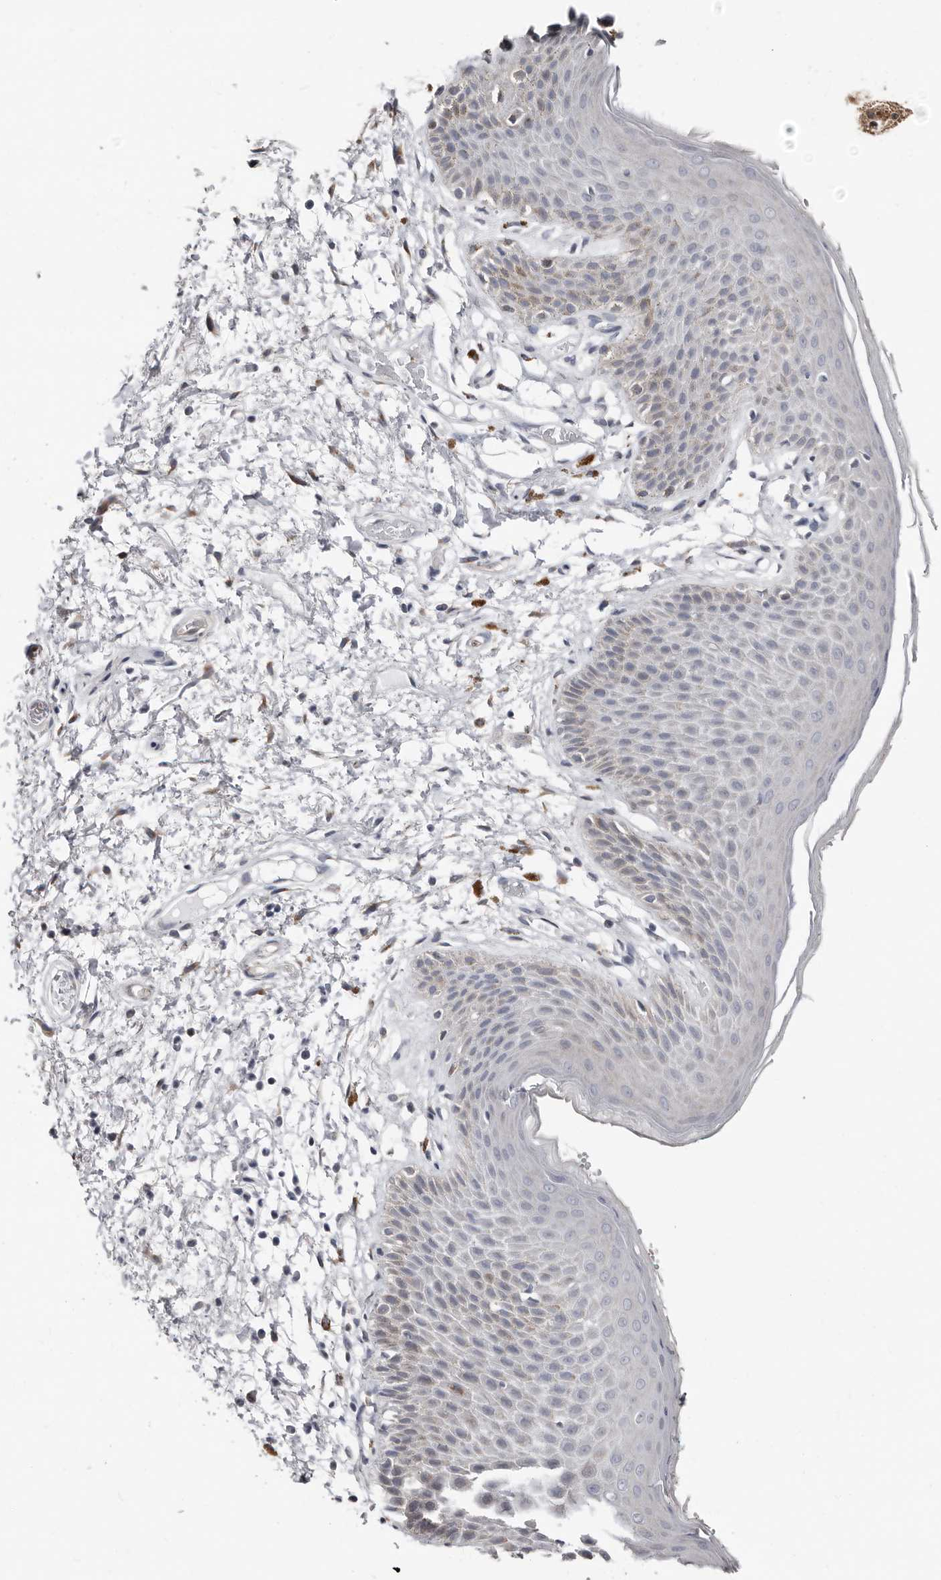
{"staining": {"intensity": "negative", "quantity": "none", "location": "none"}, "tissue": "skin", "cell_type": "Epidermal cells", "image_type": "normal", "snomed": [{"axis": "morphology", "description": "Normal tissue, NOS"}, {"axis": "topography", "description": "Anal"}], "caption": "This micrograph is of normal skin stained with IHC to label a protein in brown with the nuclei are counter-stained blue. There is no expression in epidermal cells.", "gene": "ASRGL1", "patient": {"sex": "male", "age": 74}}